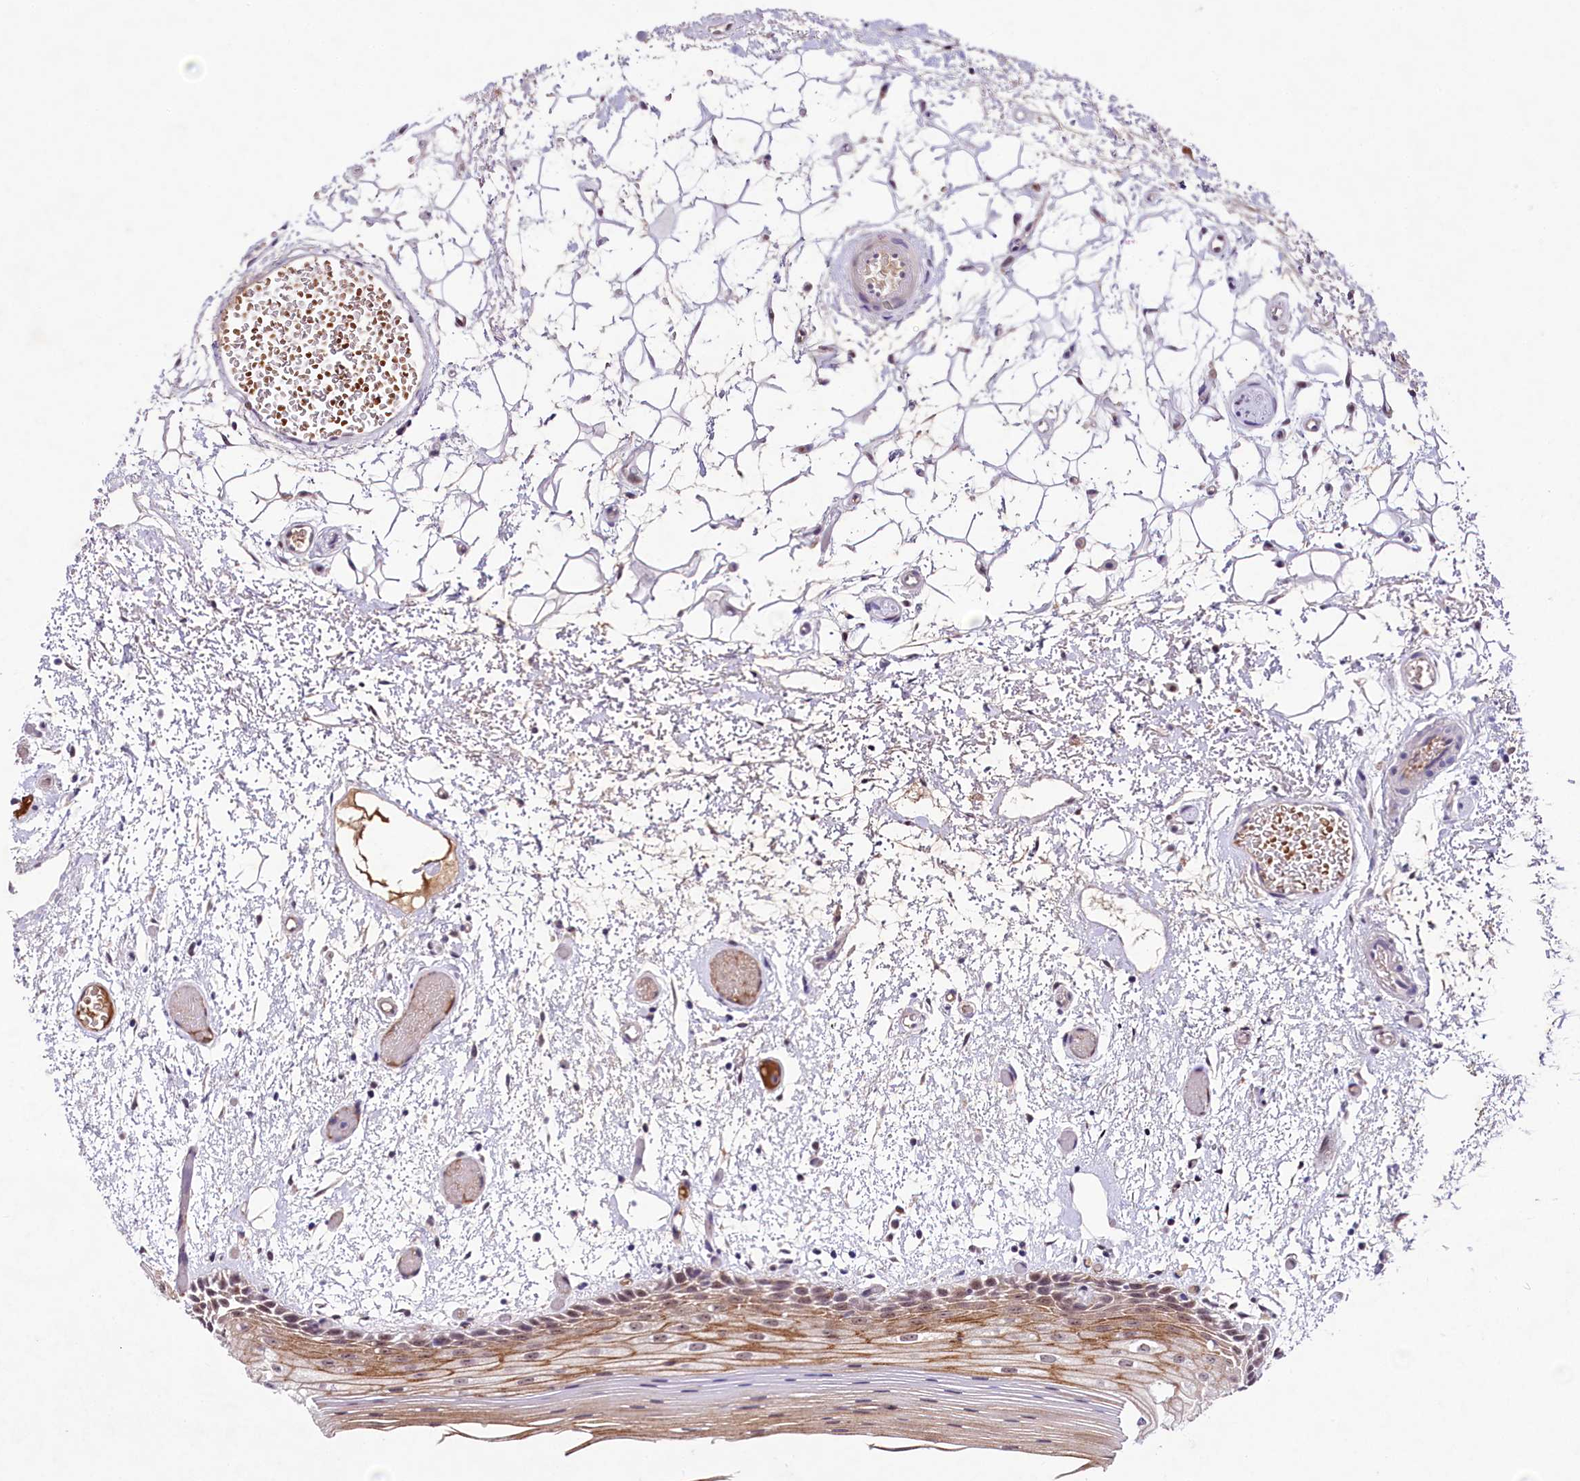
{"staining": {"intensity": "moderate", "quantity": "25%-75%", "location": "cytoplasmic/membranous,nuclear"}, "tissue": "oral mucosa", "cell_type": "Squamous epithelial cells", "image_type": "normal", "snomed": [{"axis": "morphology", "description": "Normal tissue, NOS"}, {"axis": "topography", "description": "Oral tissue"}], "caption": "Approximately 25%-75% of squamous epithelial cells in normal human oral mucosa reveal moderate cytoplasmic/membranous,nuclear protein positivity as visualized by brown immunohistochemical staining.", "gene": "LEUTX", "patient": {"sex": "male", "age": 52}}